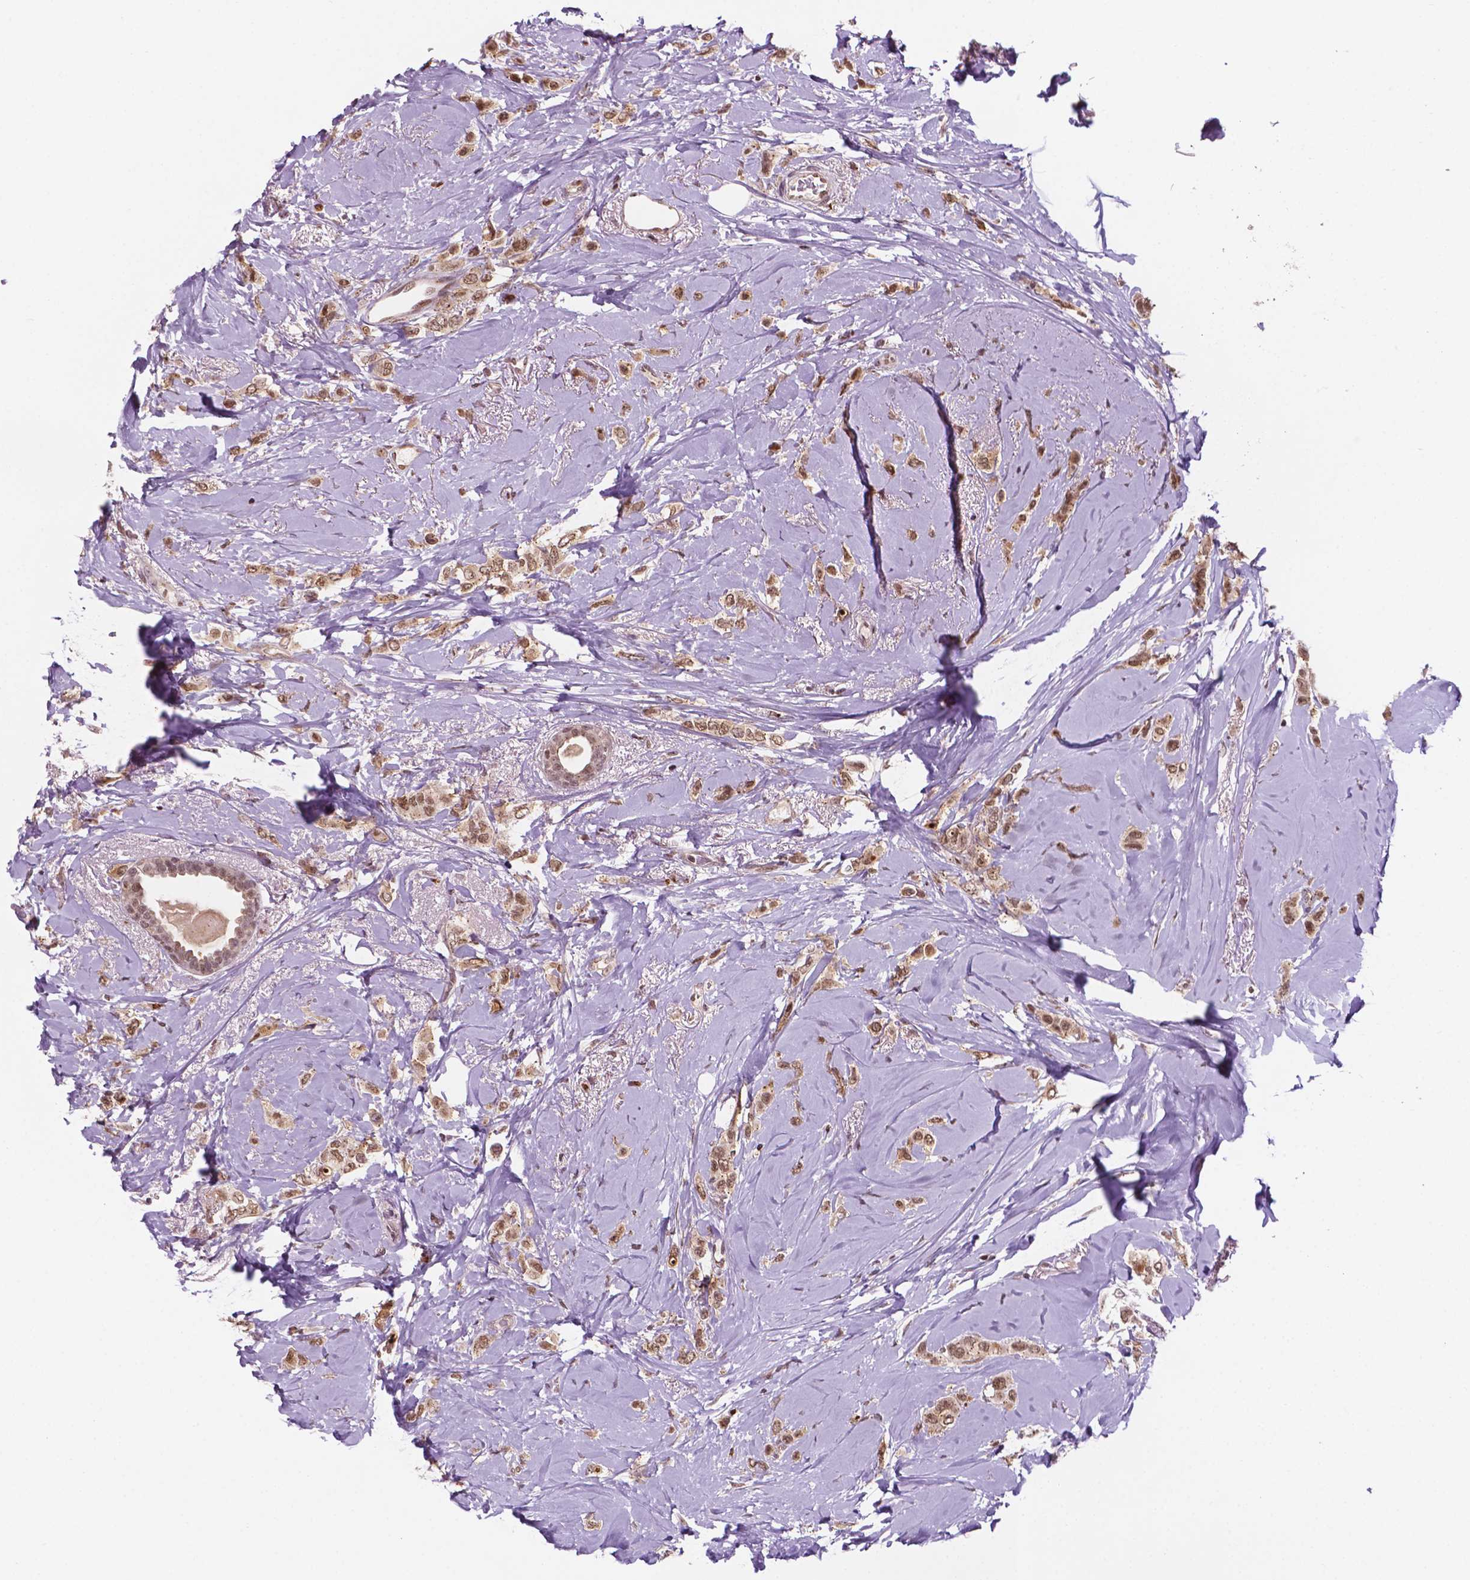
{"staining": {"intensity": "moderate", "quantity": ">75%", "location": "nuclear"}, "tissue": "breast cancer", "cell_type": "Tumor cells", "image_type": "cancer", "snomed": [{"axis": "morphology", "description": "Lobular carcinoma"}, {"axis": "topography", "description": "Breast"}], "caption": "High-magnification brightfield microscopy of breast cancer (lobular carcinoma) stained with DAB (3,3'-diaminobenzidine) (brown) and counterstained with hematoxylin (blue). tumor cells exhibit moderate nuclear expression is appreciated in about>75% of cells.", "gene": "PER2", "patient": {"sex": "female", "age": 66}}